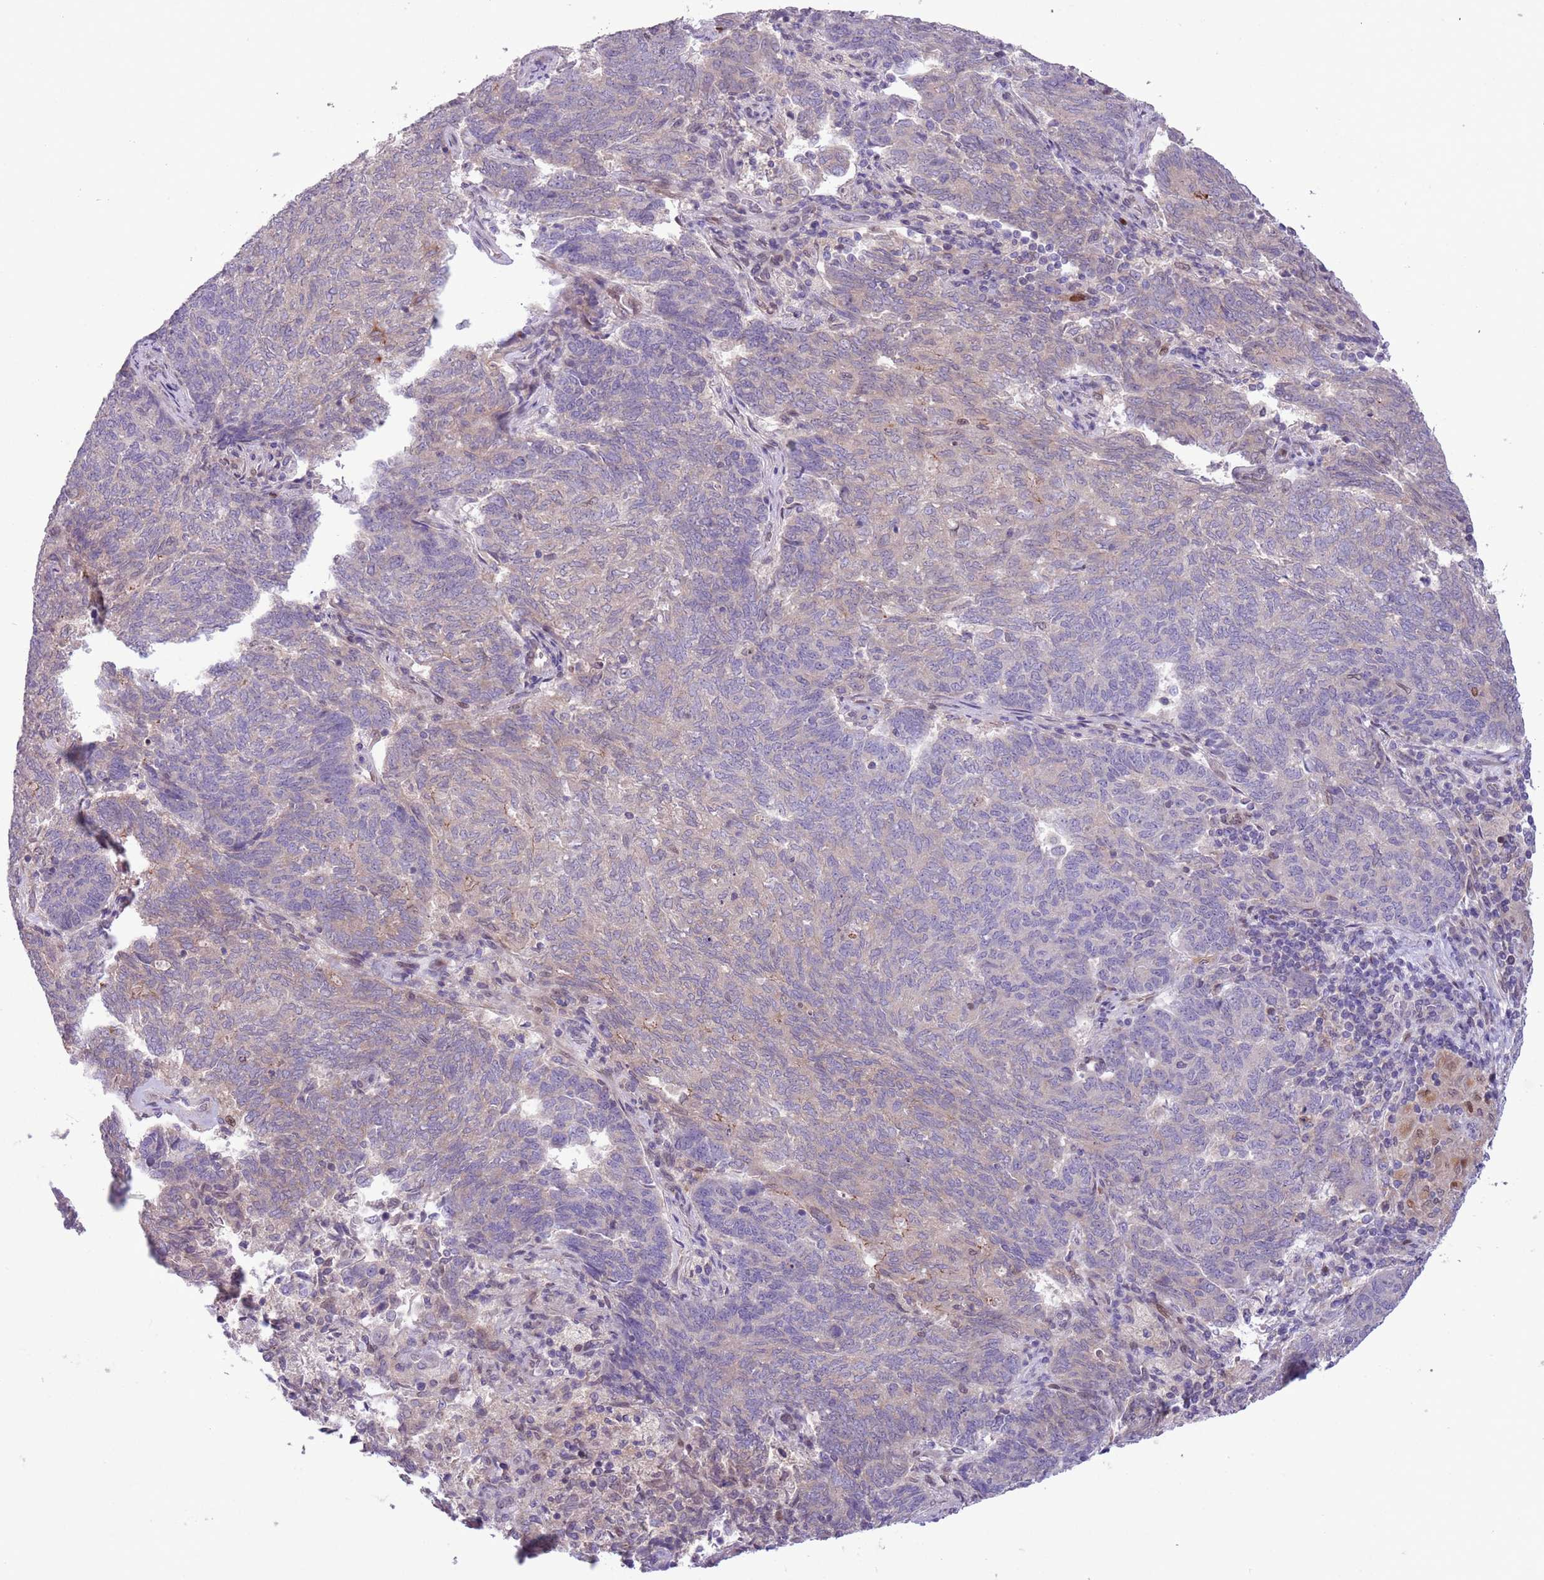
{"staining": {"intensity": "weak", "quantity": "<25%", "location": "cytoplasmic/membranous"}, "tissue": "endometrial cancer", "cell_type": "Tumor cells", "image_type": "cancer", "snomed": [{"axis": "morphology", "description": "Adenocarcinoma, NOS"}, {"axis": "topography", "description": "Endometrium"}], "caption": "Tumor cells are negative for protein expression in human endometrial cancer (adenocarcinoma).", "gene": "CCND2", "patient": {"sex": "female", "age": 80}}